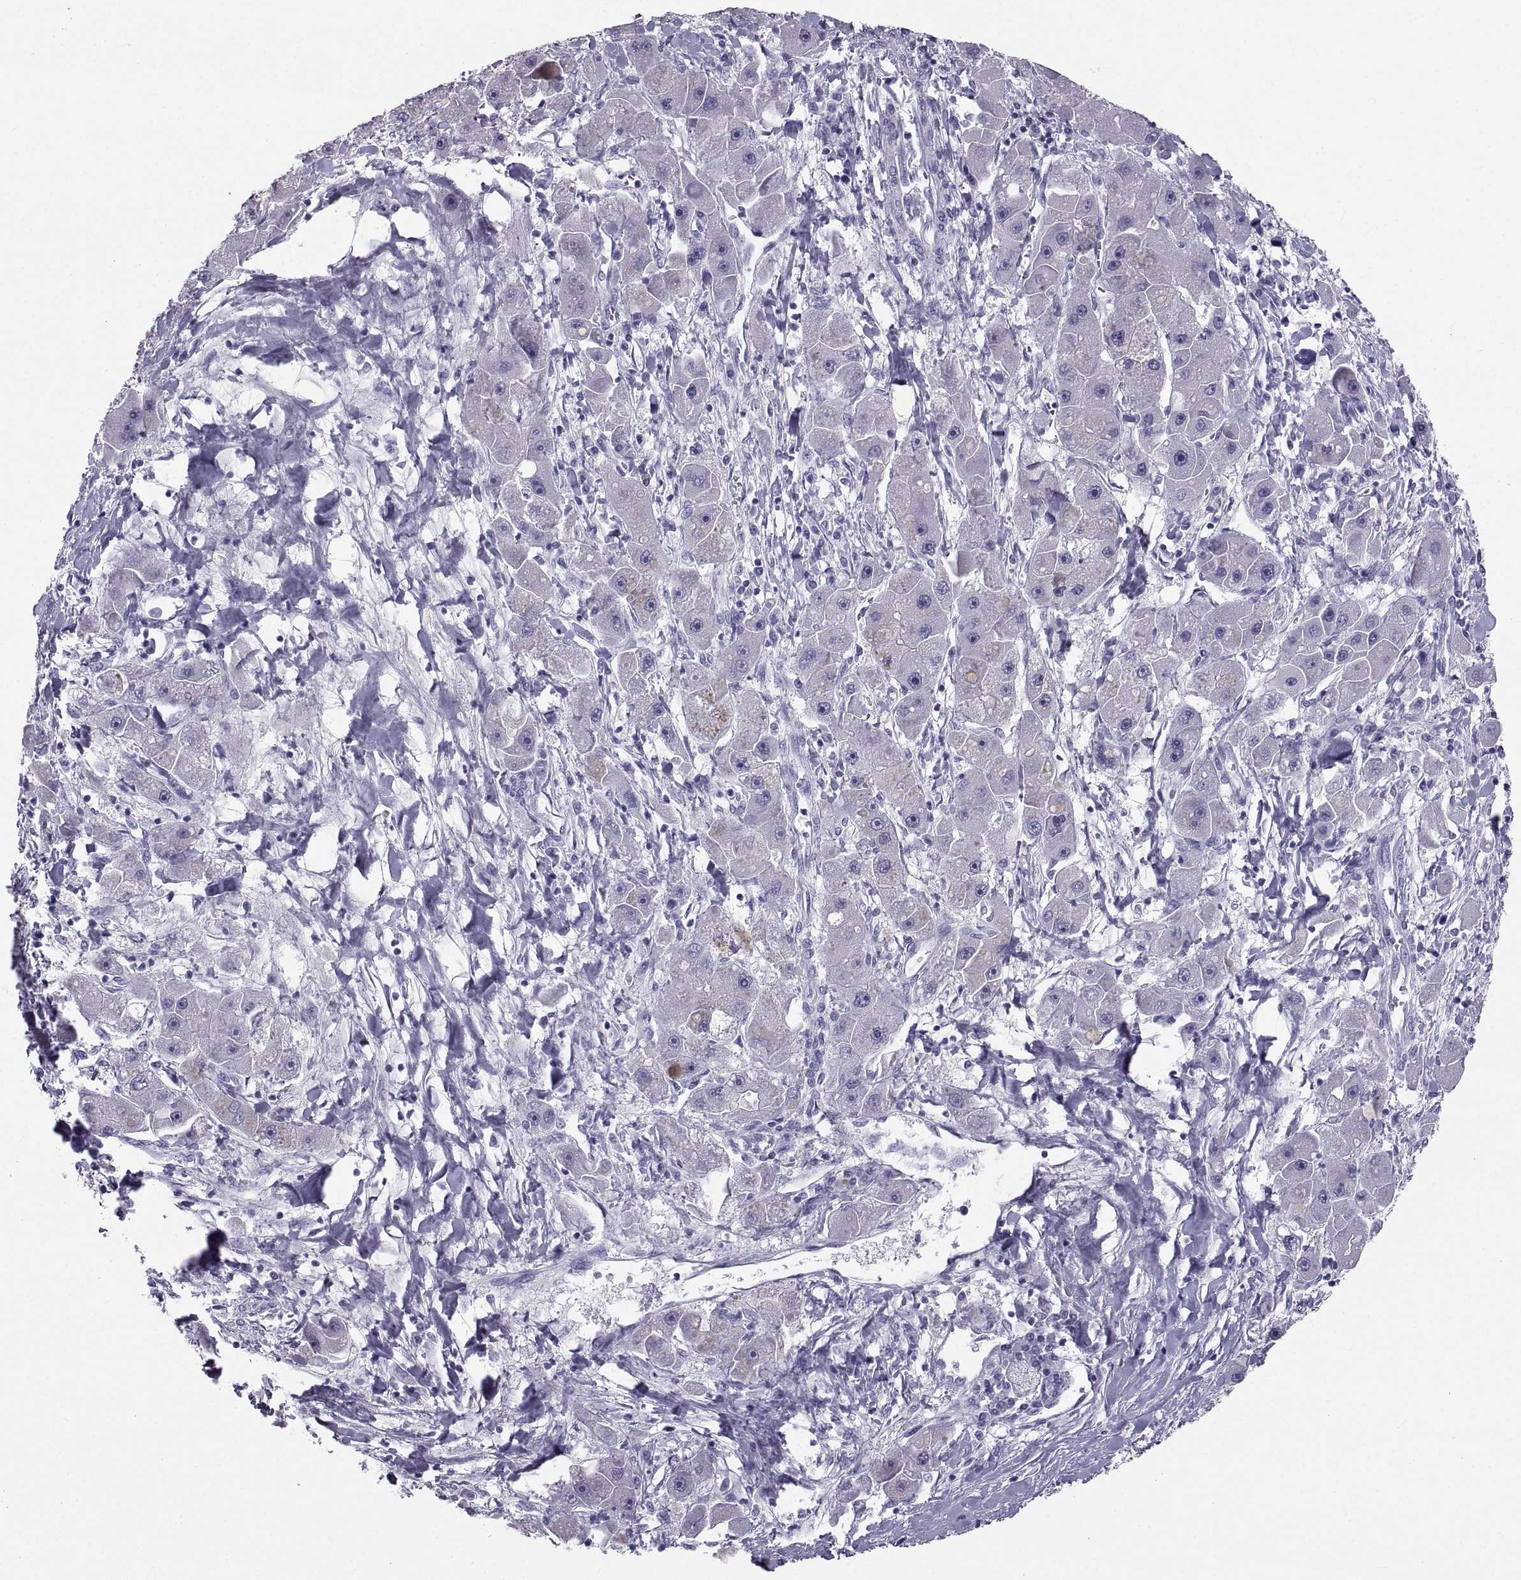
{"staining": {"intensity": "negative", "quantity": "none", "location": "none"}, "tissue": "liver cancer", "cell_type": "Tumor cells", "image_type": "cancer", "snomed": [{"axis": "morphology", "description": "Carcinoma, Hepatocellular, NOS"}, {"axis": "topography", "description": "Liver"}], "caption": "This photomicrograph is of liver cancer (hepatocellular carcinoma) stained with immunohistochemistry to label a protein in brown with the nuclei are counter-stained blue. There is no positivity in tumor cells.", "gene": "PCSK1N", "patient": {"sex": "male", "age": 24}}